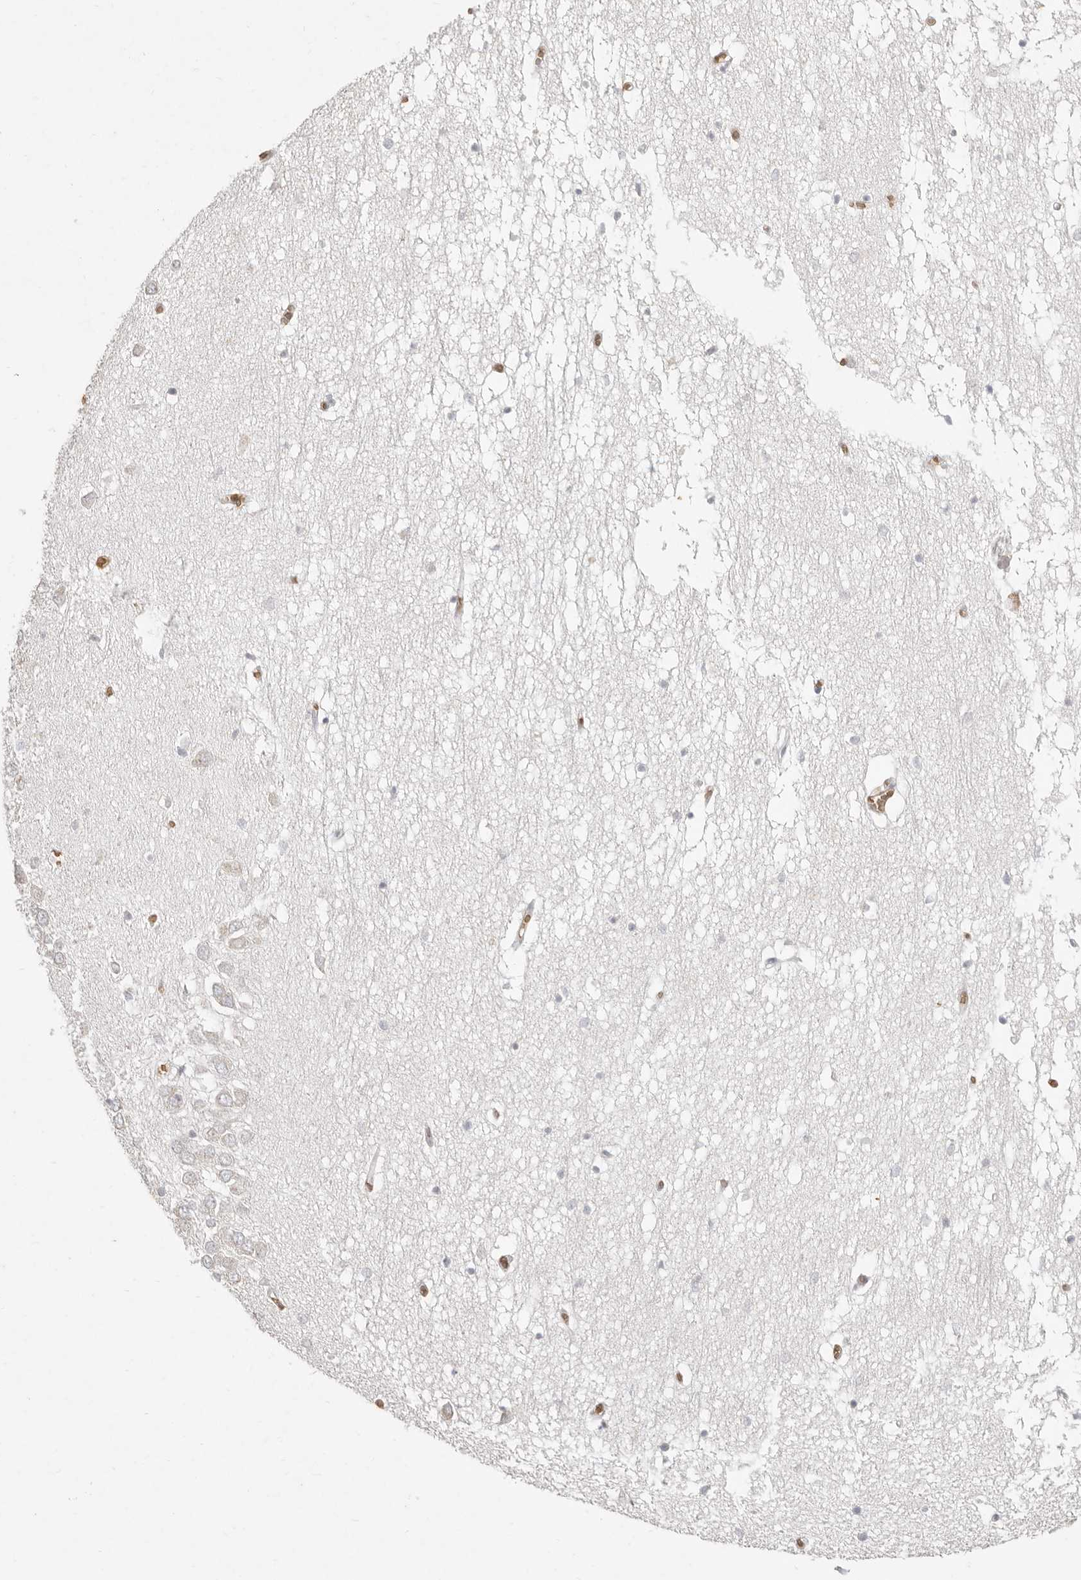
{"staining": {"intensity": "negative", "quantity": "none", "location": "none"}, "tissue": "hippocampus", "cell_type": "Glial cells", "image_type": "normal", "snomed": [{"axis": "morphology", "description": "Normal tissue, NOS"}, {"axis": "topography", "description": "Hippocampus"}], "caption": "This is an IHC histopathology image of normal human hippocampus. There is no expression in glial cells.", "gene": "NIBAN1", "patient": {"sex": "male", "age": 70}}